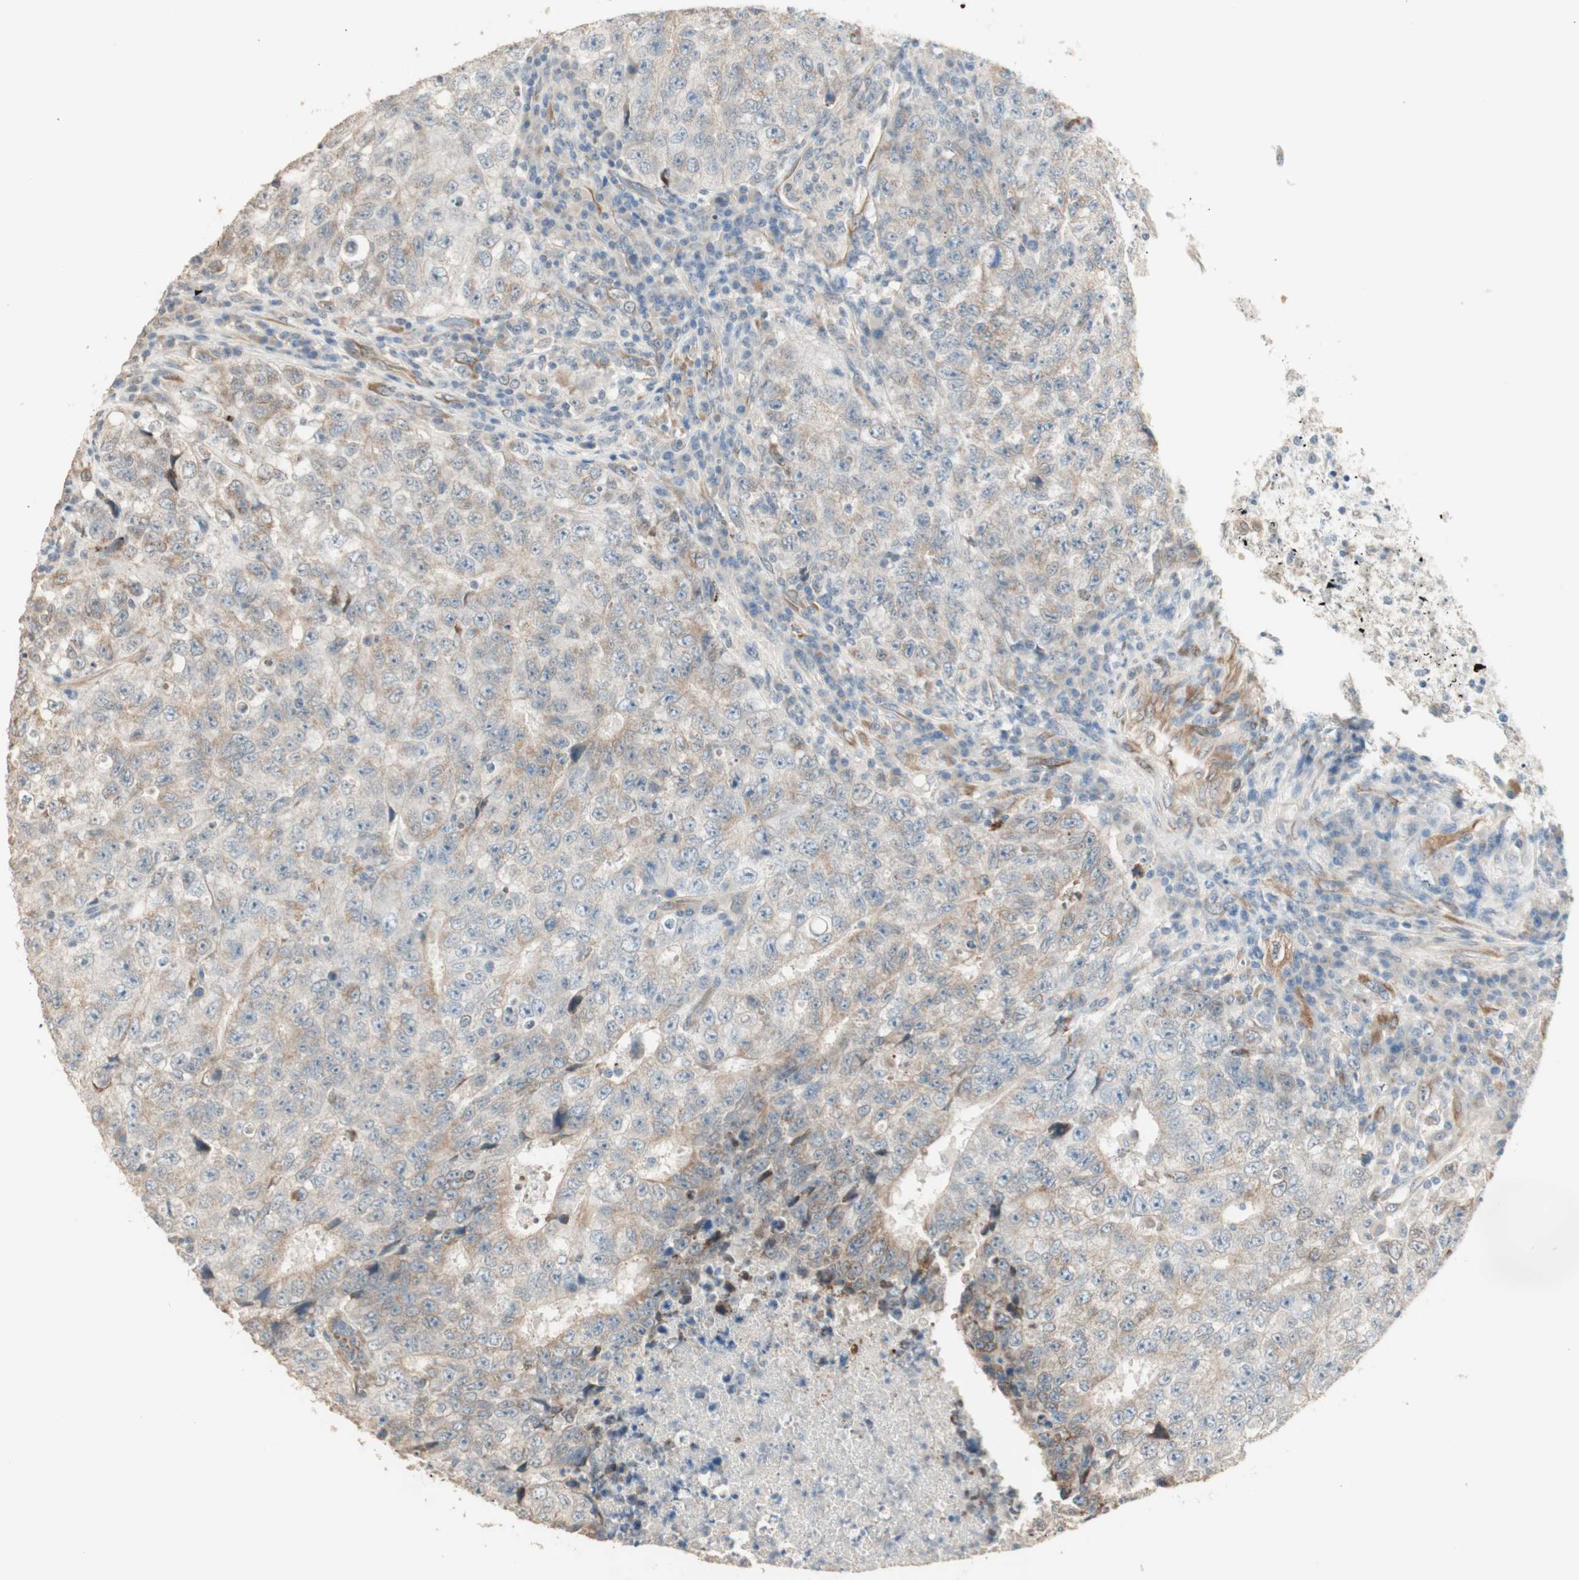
{"staining": {"intensity": "weak", "quantity": "25%-75%", "location": "cytoplasmic/membranous"}, "tissue": "testis cancer", "cell_type": "Tumor cells", "image_type": "cancer", "snomed": [{"axis": "morphology", "description": "Necrosis, NOS"}, {"axis": "morphology", "description": "Carcinoma, Embryonal, NOS"}, {"axis": "topography", "description": "Testis"}], "caption": "Immunohistochemistry (IHC) histopathology image of neoplastic tissue: human testis cancer stained using immunohistochemistry exhibits low levels of weak protein expression localized specifically in the cytoplasmic/membranous of tumor cells, appearing as a cytoplasmic/membranous brown color.", "gene": "TASOR", "patient": {"sex": "male", "age": 19}}